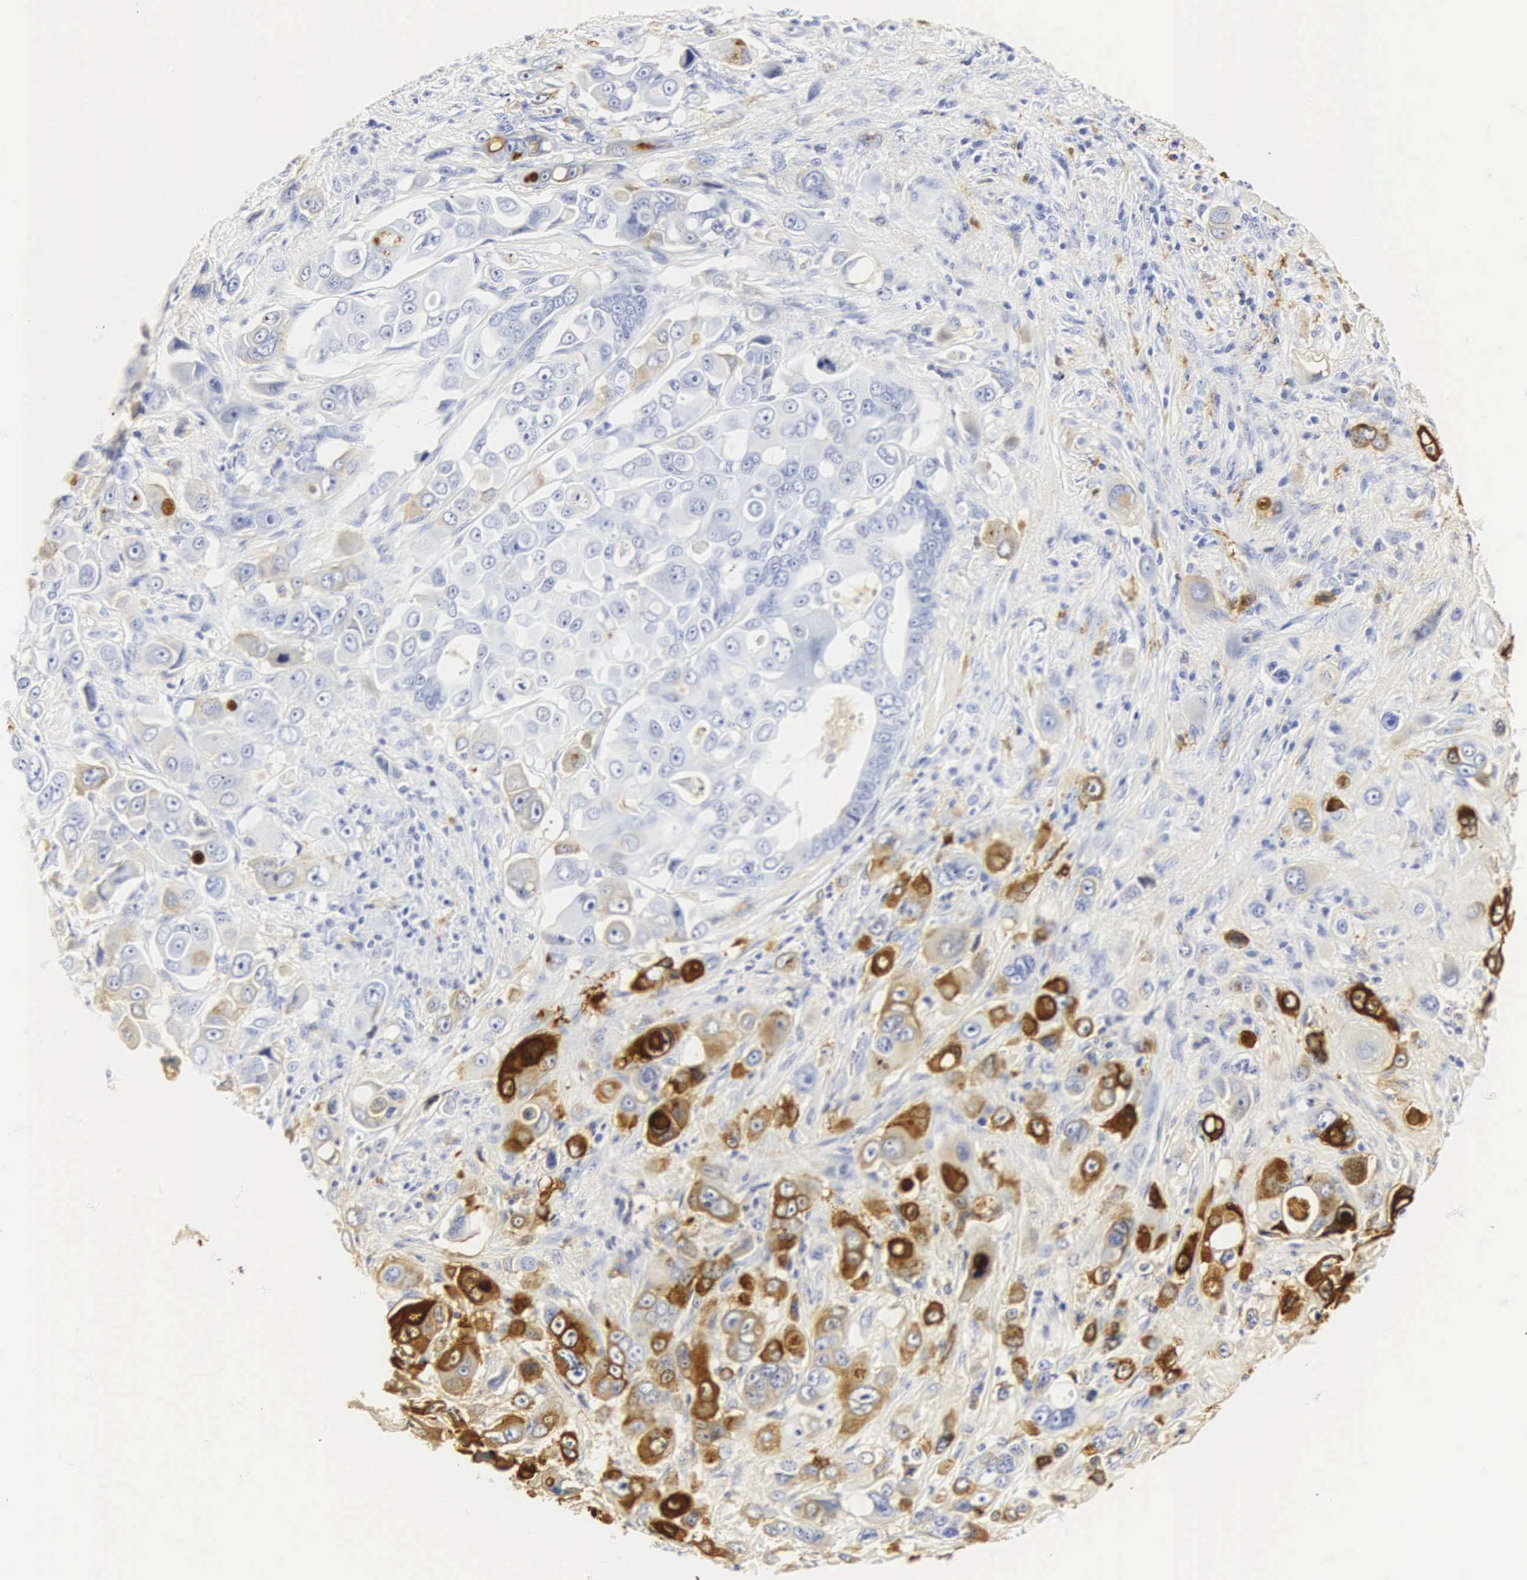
{"staining": {"intensity": "moderate", "quantity": "25%-75%", "location": "cytoplasmic/membranous"}, "tissue": "liver cancer", "cell_type": "Tumor cells", "image_type": "cancer", "snomed": [{"axis": "morphology", "description": "Cholangiocarcinoma"}, {"axis": "topography", "description": "Liver"}], "caption": "Immunohistochemical staining of liver cancer displays moderate cytoplasmic/membranous protein expression in approximately 25%-75% of tumor cells.", "gene": "CGB3", "patient": {"sex": "female", "age": 79}}